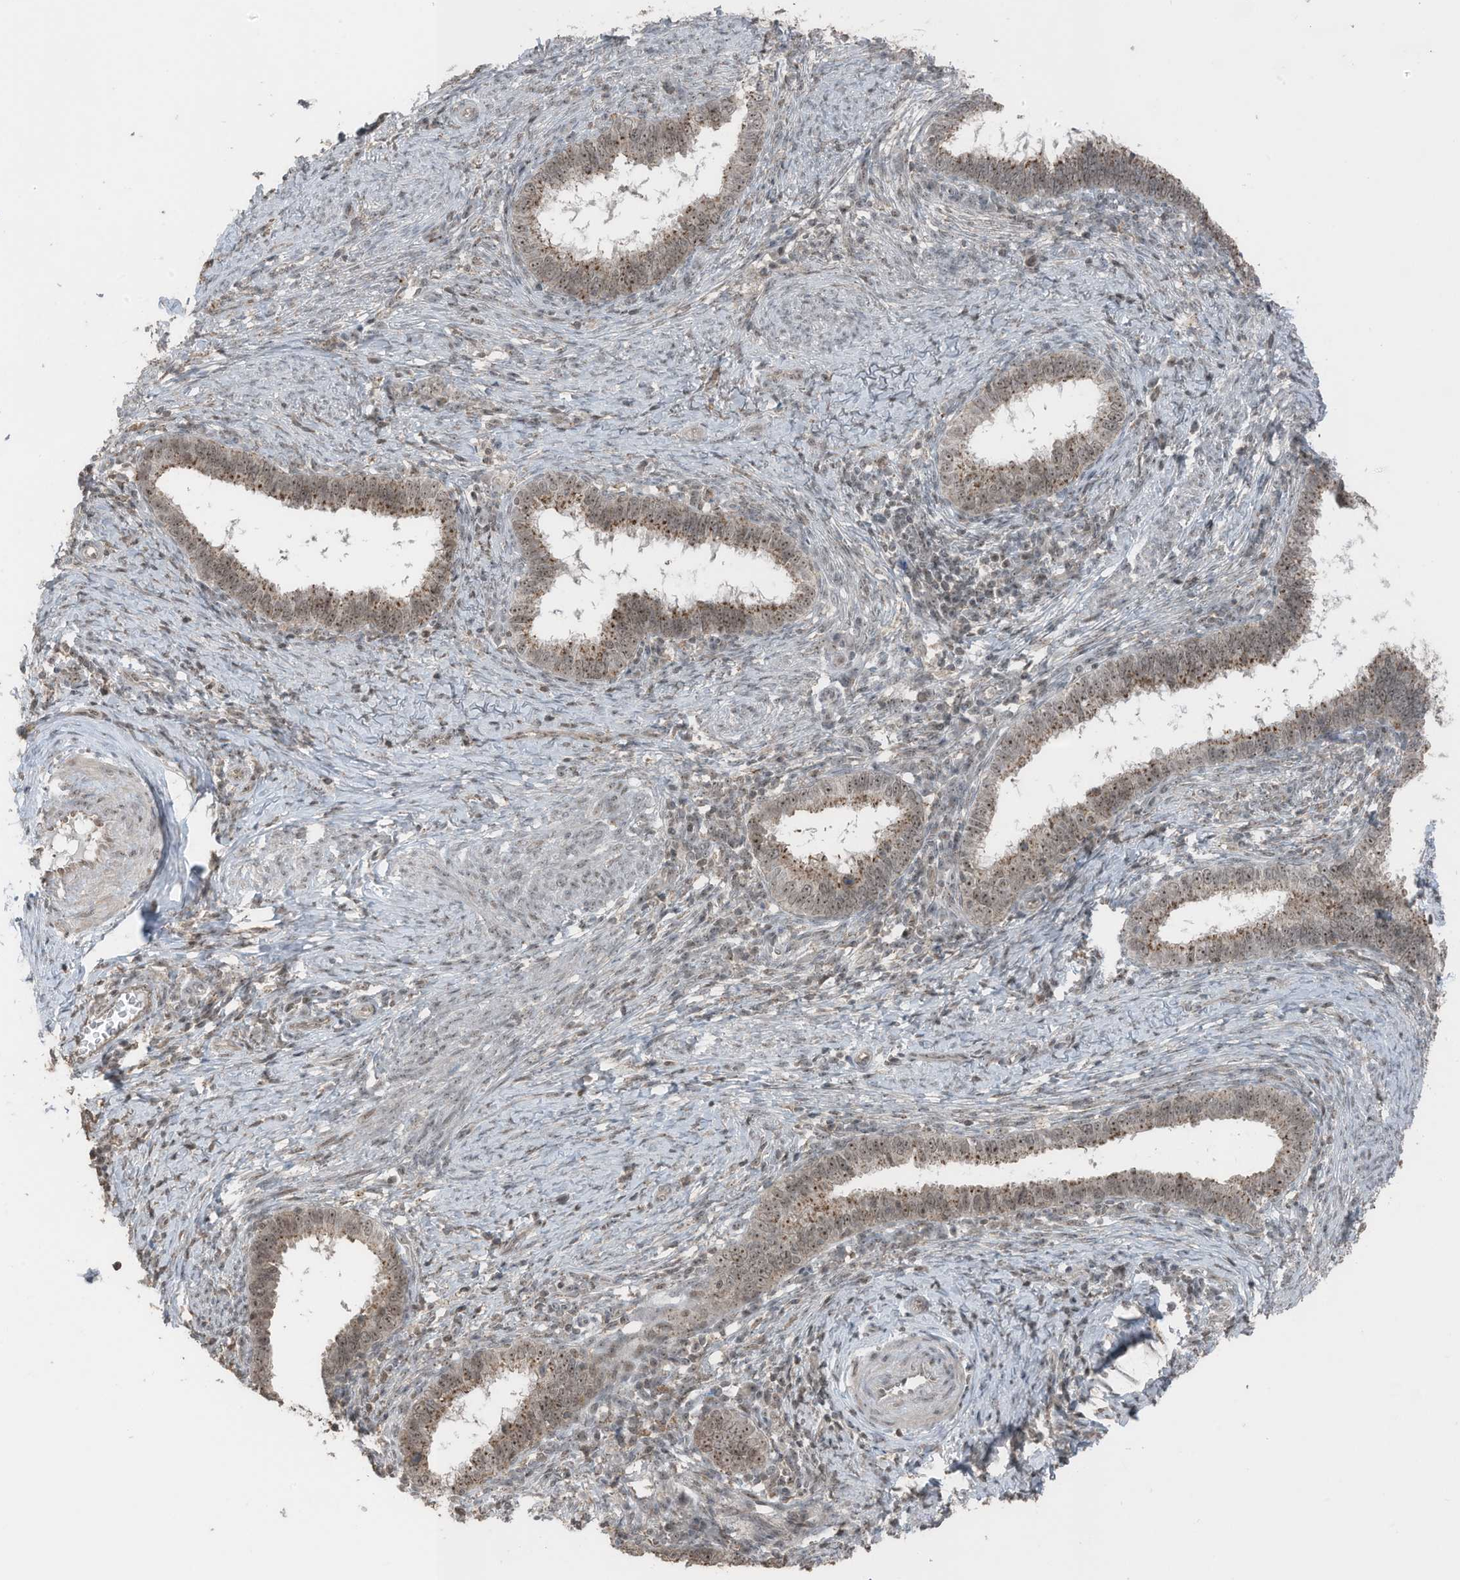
{"staining": {"intensity": "moderate", "quantity": ">75%", "location": "cytoplasmic/membranous,nuclear"}, "tissue": "cervical cancer", "cell_type": "Tumor cells", "image_type": "cancer", "snomed": [{"axis": "morphology", "description": "Adenocarcinoma, NOS"}, {"axis": "topography", "description": "Cervix"}], "caption": "High-magnification brightfield microscopy of adenocarcinoma (cervical) stained with DAB (brown) and counterstained with hematoxylin (blue). tumor cells exhibit moderate cytoplasmic/membranous and nuclear staining is present in about>75% of cells.", "gene": "UTP3", "patient": {"sex": "female", "age": 36}}